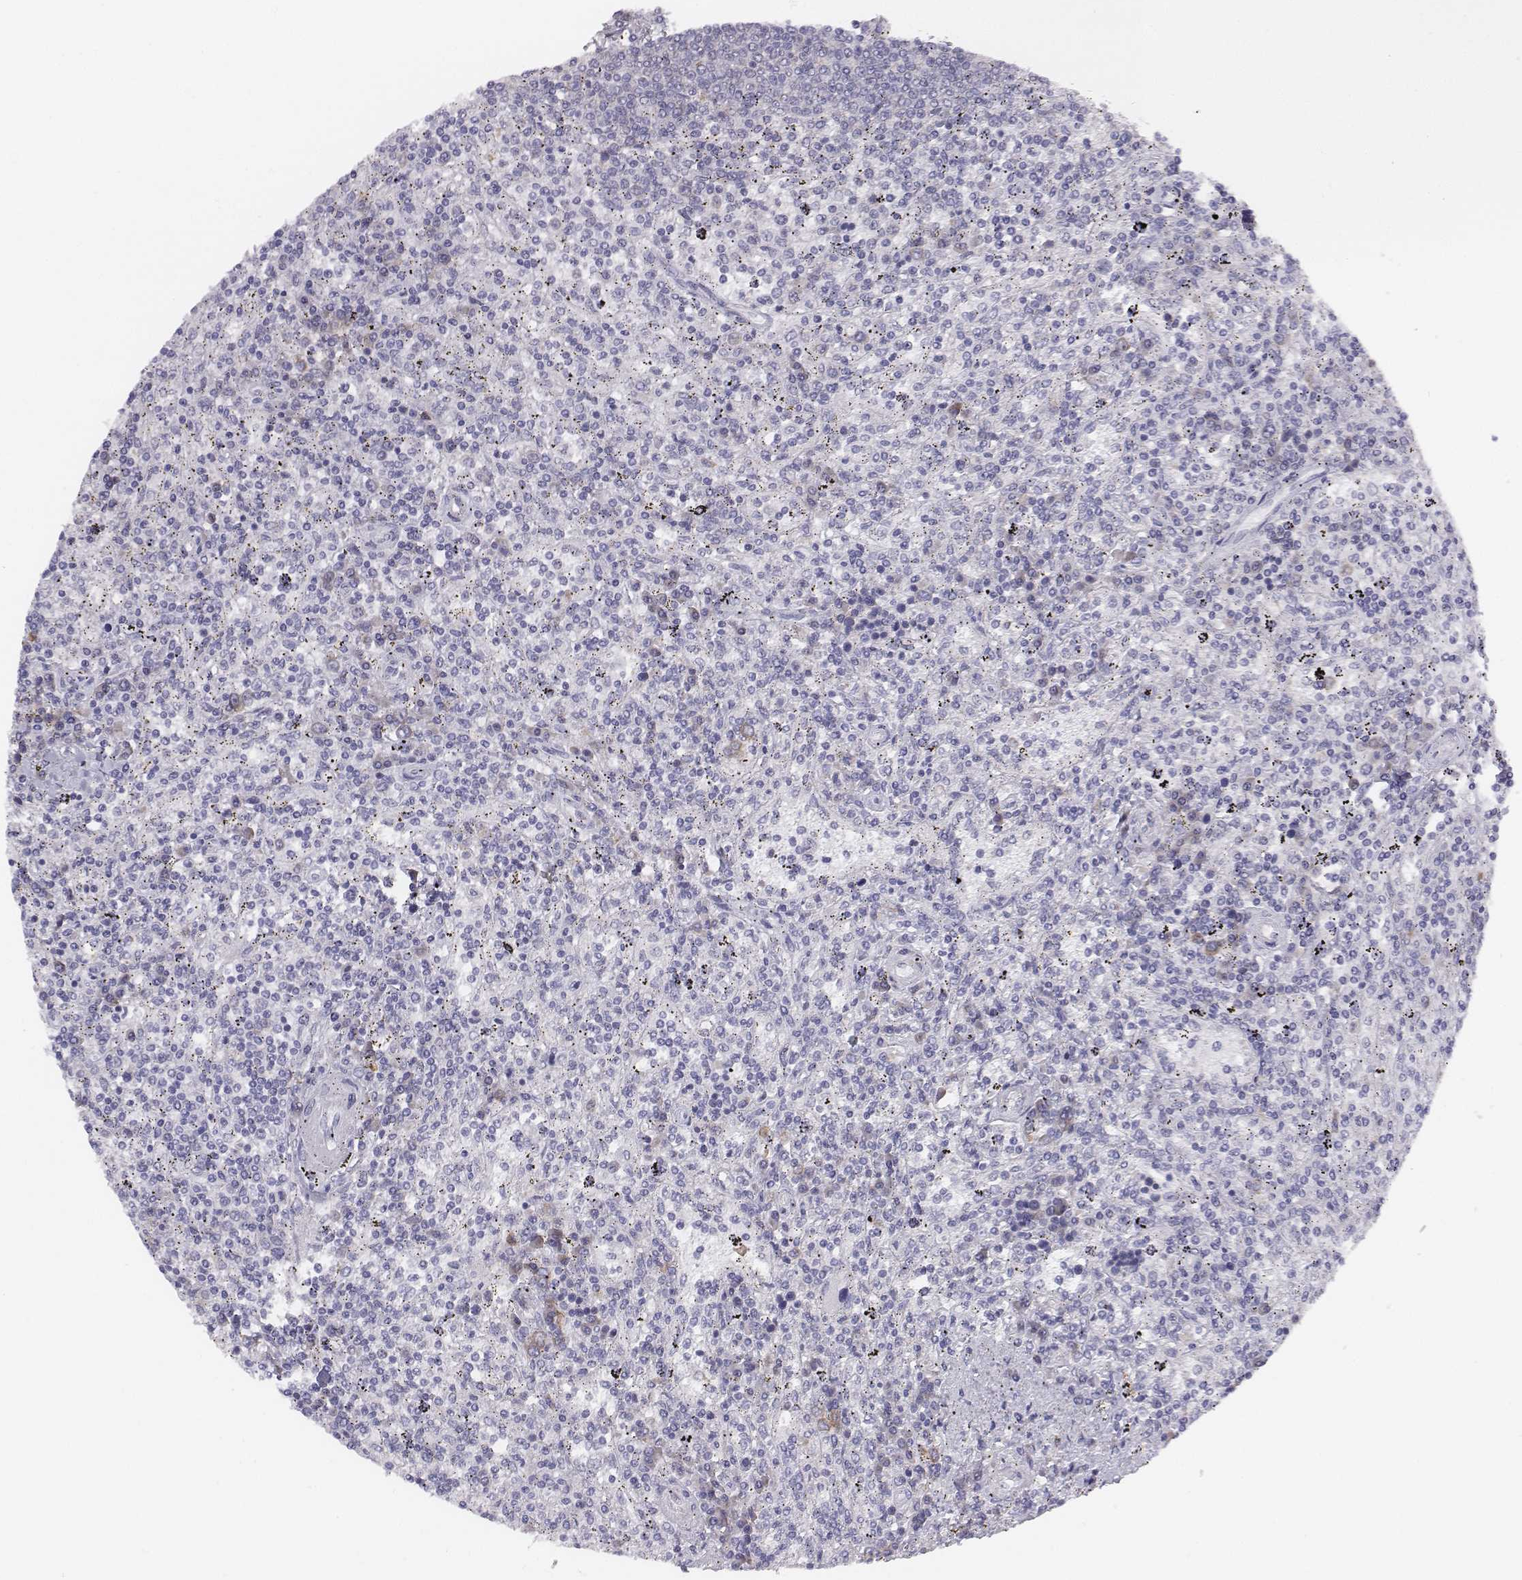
{"staining": {"intensity": "negative", "quantity": "none", "location": "none"}, "tissue": "lymphoma", "cell_type": "Tumor cells", "image_type": "cancer", "snomed": [{"axis": "morphology", "description": "Malignant lymphoma, non-Hodgkin's type, Low grade"}, {"axis": "topography", "description": "Spleen"}], "caption": "Protein analysis of malignant lymphoma, non-Hodgkin's type (low-grade) displays no significant expression in tumor cells.", "gene": "CHST14", "patient": {"sex": "male", "age": 62}}